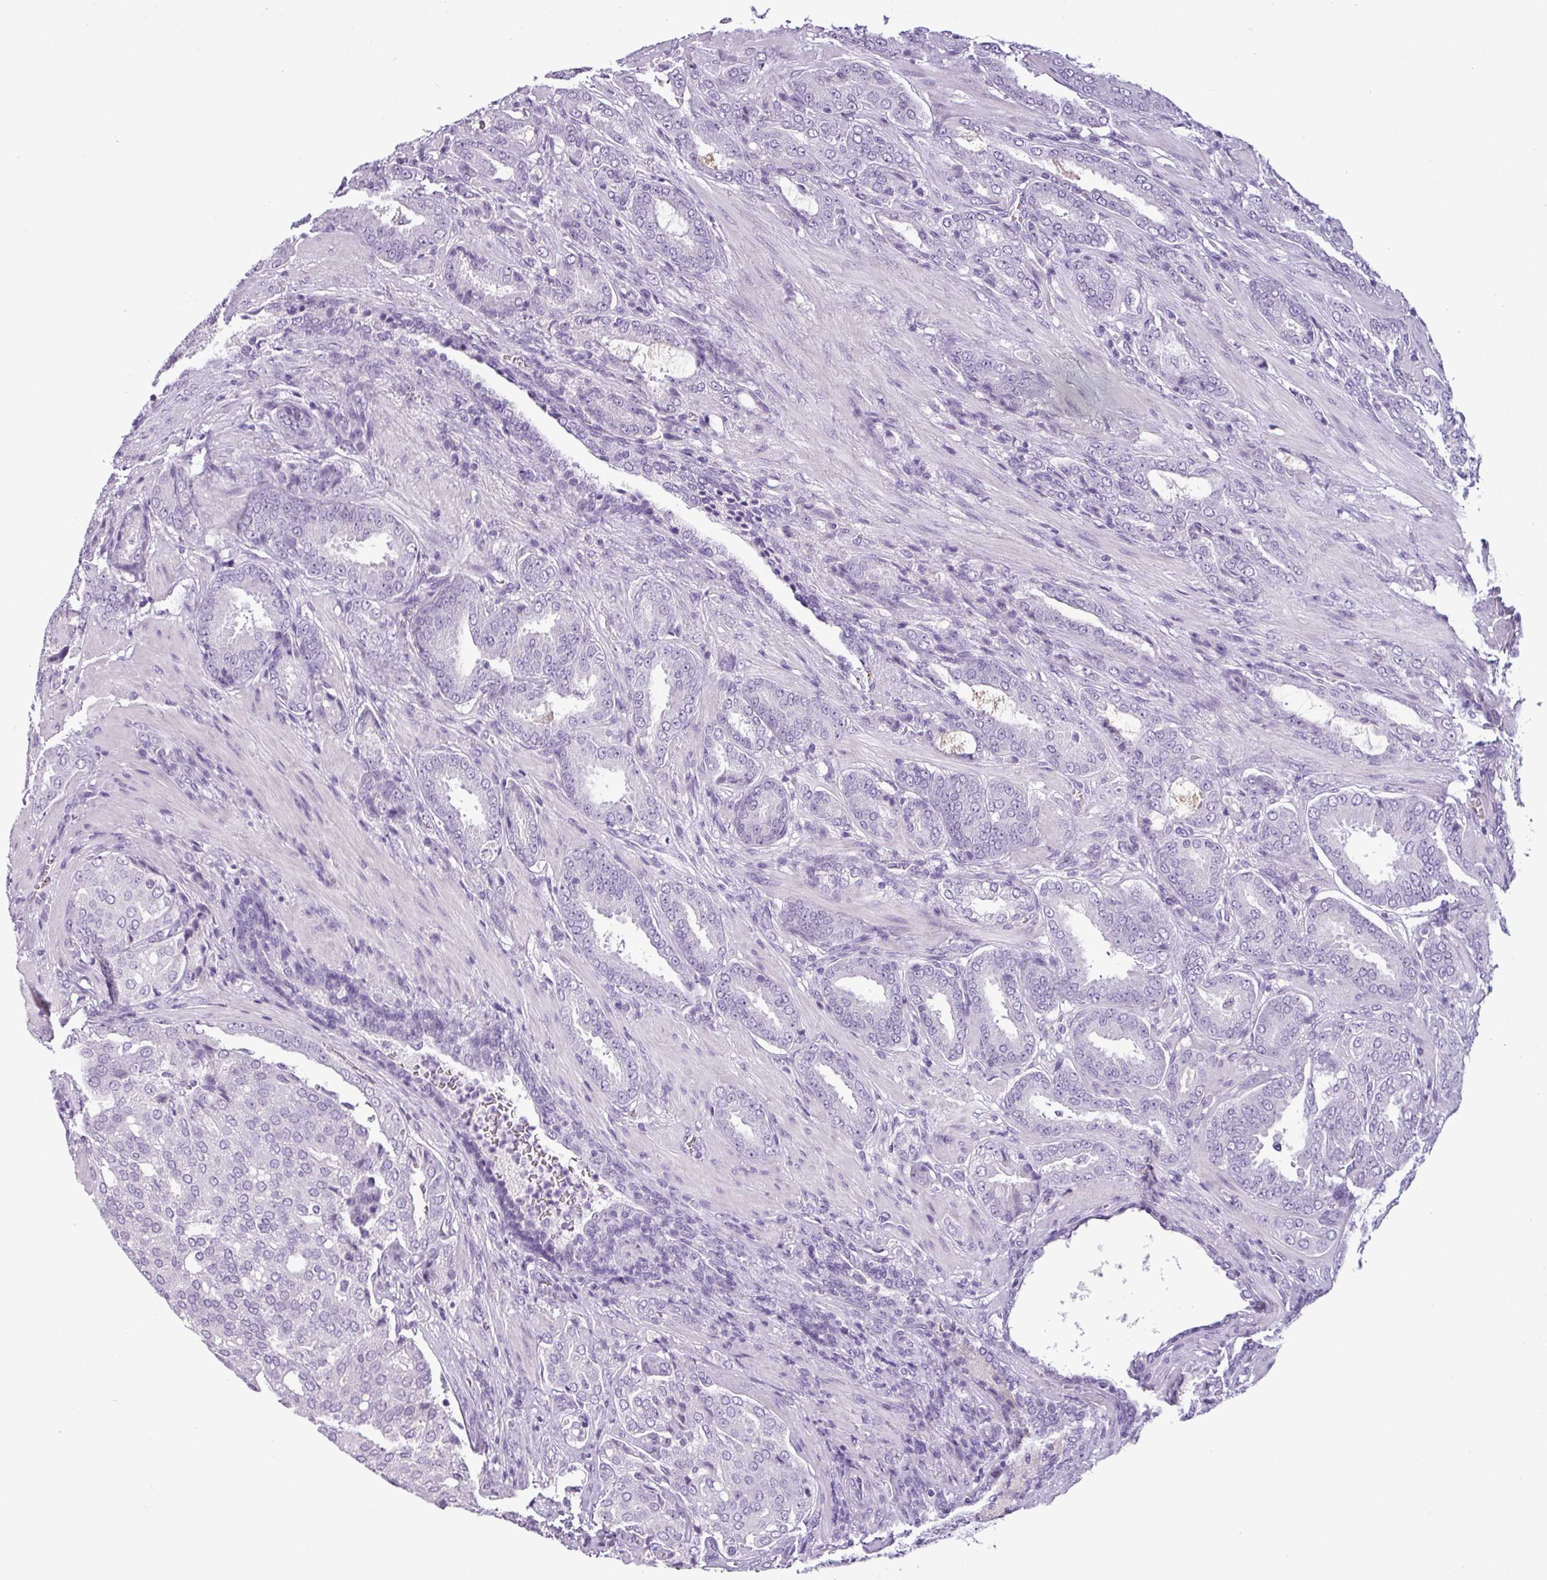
{"staining": {"intensity": "negative", "quantity": "none", "location": "none"}, "tissue": "prostate cancer", "cell_type": "Tumor cells", "image_type": "cancer", "snomed": [{"axis": "morphology", "description": "Adenocarcinoma, High grade"}, {"axis": "topography", "description": "Prostate"}], "caption": "Tumor cells are negative for protein expression in human prostate high-grade adenocarcinoma.", "gene": "CDH16", "patient": {"sex": "male", "age": 68}}